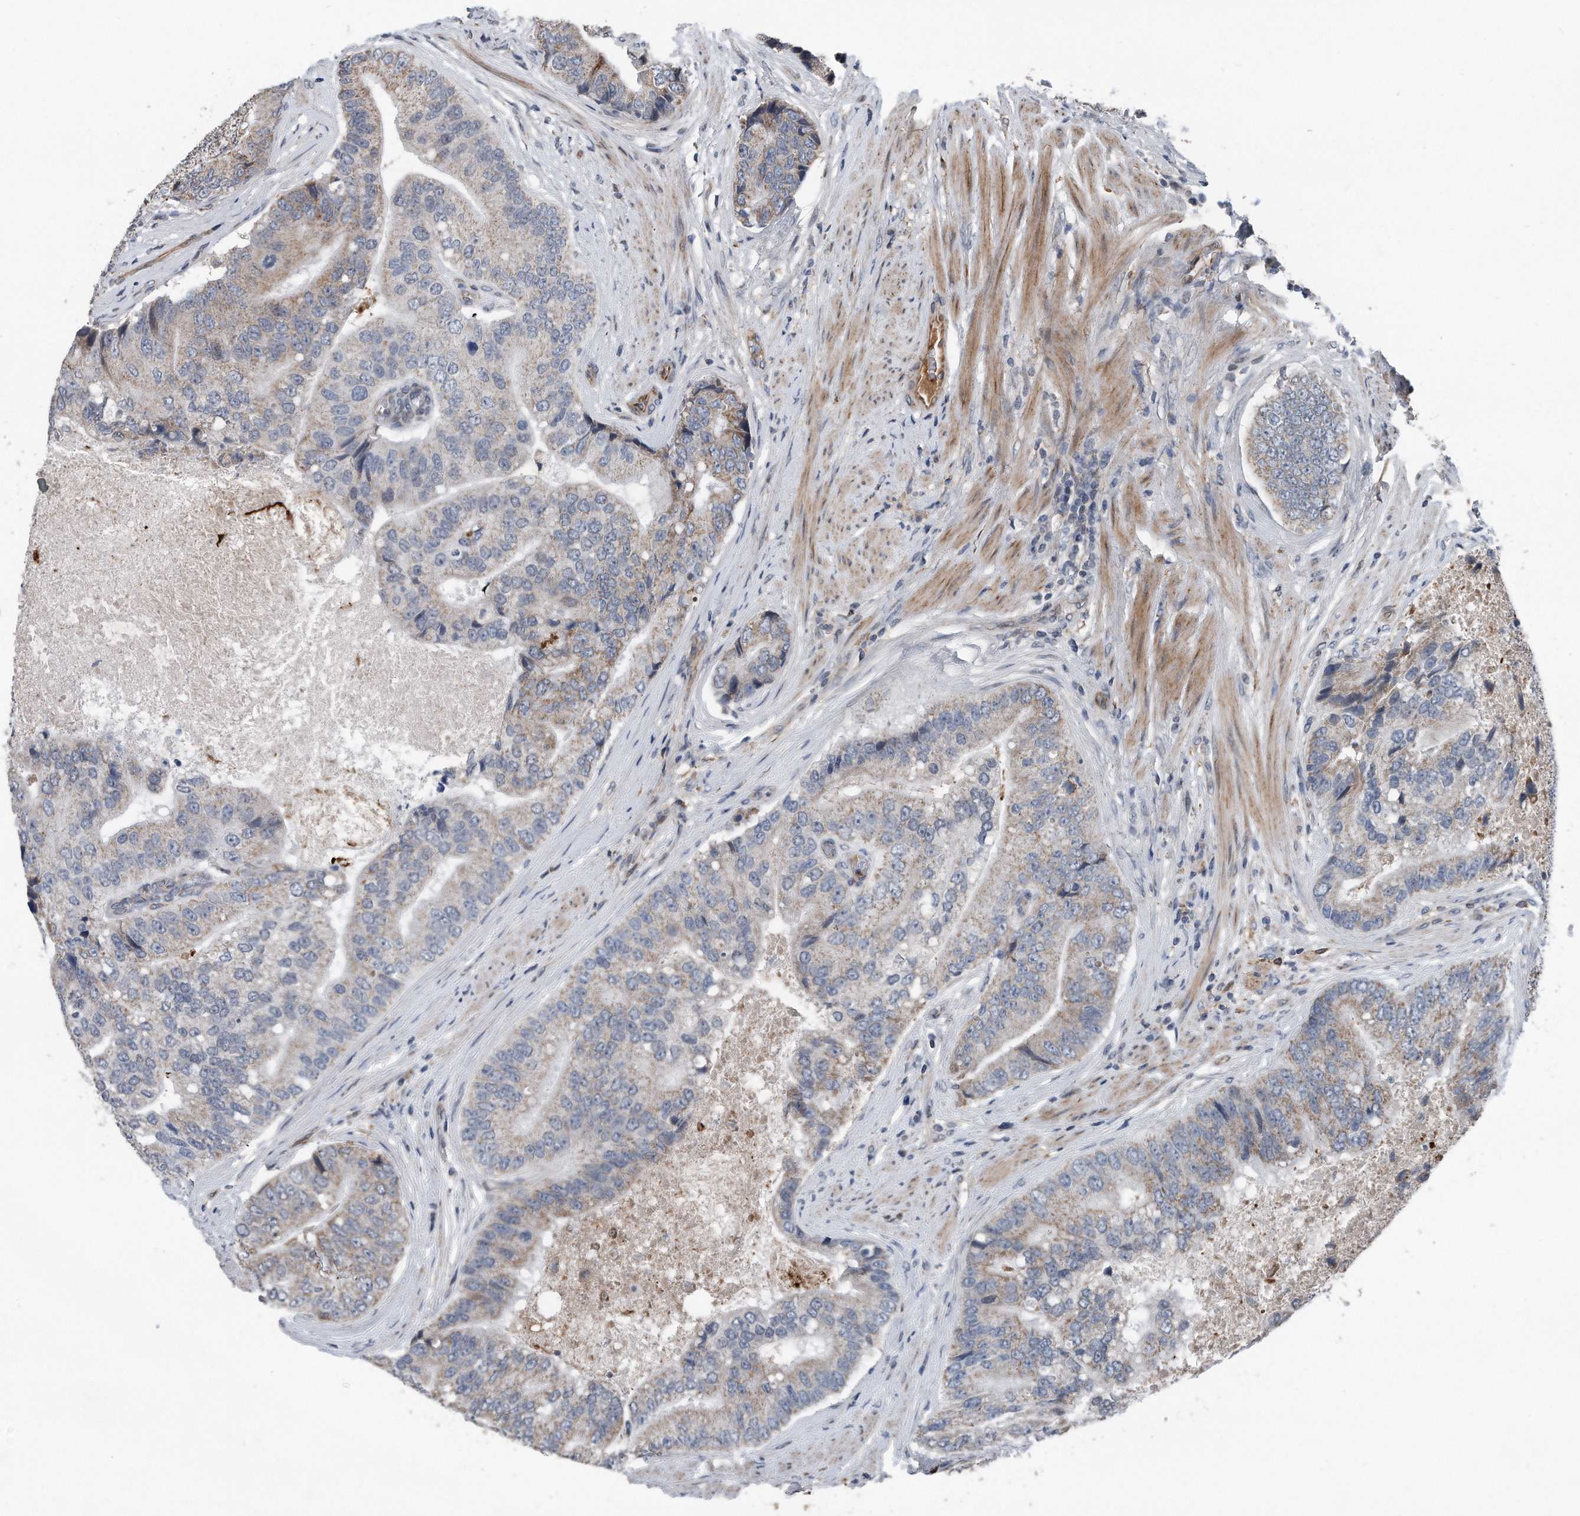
{"staining": {"intensity": "weak", "quantity": "25%-75%", "location": "cytoplasmic/membranous"}, "tissue": "prostate cancer", "cell_type": "Tumor cells", "image_type": "cancer", "snomed": [{"axis": "morphology", "description": "Adenocarcinoma, High grade"}, {"axis": "topography", "description": "Prostate"}], "caption": "Protein expression analysis of prostate high-grade adenocarcinoma demonstrates weak cytoplasmic/membranous staining in about 25%-75% of tumor cells. (DAB (3,3'-diaminobenzidine) IHC with brightfield microscopy, high magnification).", "gene": "DST", "patient": {"sex": "male", "age": 70}}